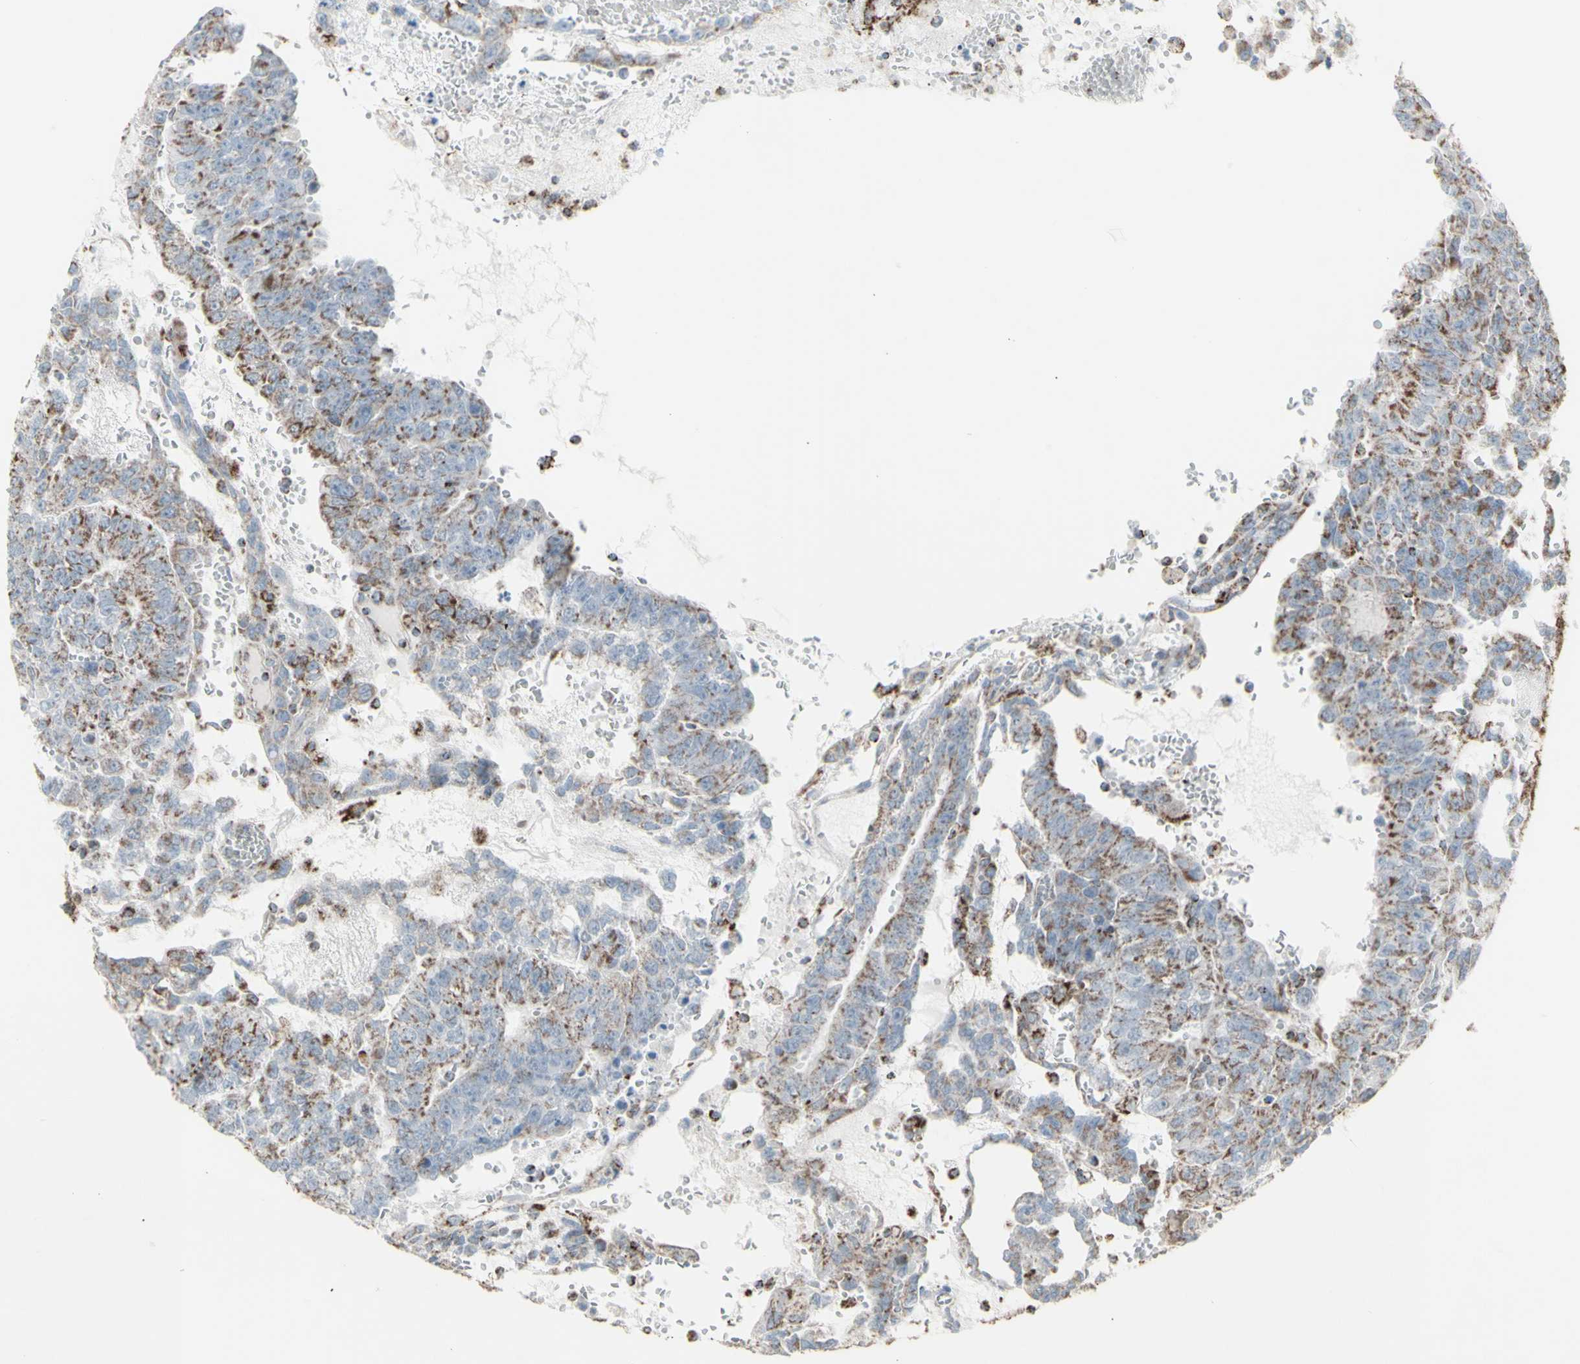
{"staining": {"intensity": "moderate", "quantity": "25%-75%", "location": "cytoplasmic/membranous"}, "tissue": "testis cancer", "cell_type": "Tumor cells", "image_type": "cancer", "snomed": [{"axis": "morphology", "description": "Seminoma, NOS"}, {"axis": "morphology", "description": "Carcinoma, Embryonal, NOS"}, {"axis": "topography", "description": "Testis"}], "caption": "Immunohistochemical staining of testis cancer shows moderate cytoplasmic/membranous protein positivity in approximately 25%-75% of tumor cells. (DAB (3,3'-diaminobenzidine) IHC with brightfield microscopy, high magnification).", "gene": "PLGRKT", "patient": {"sex": "male", "age": 52}}